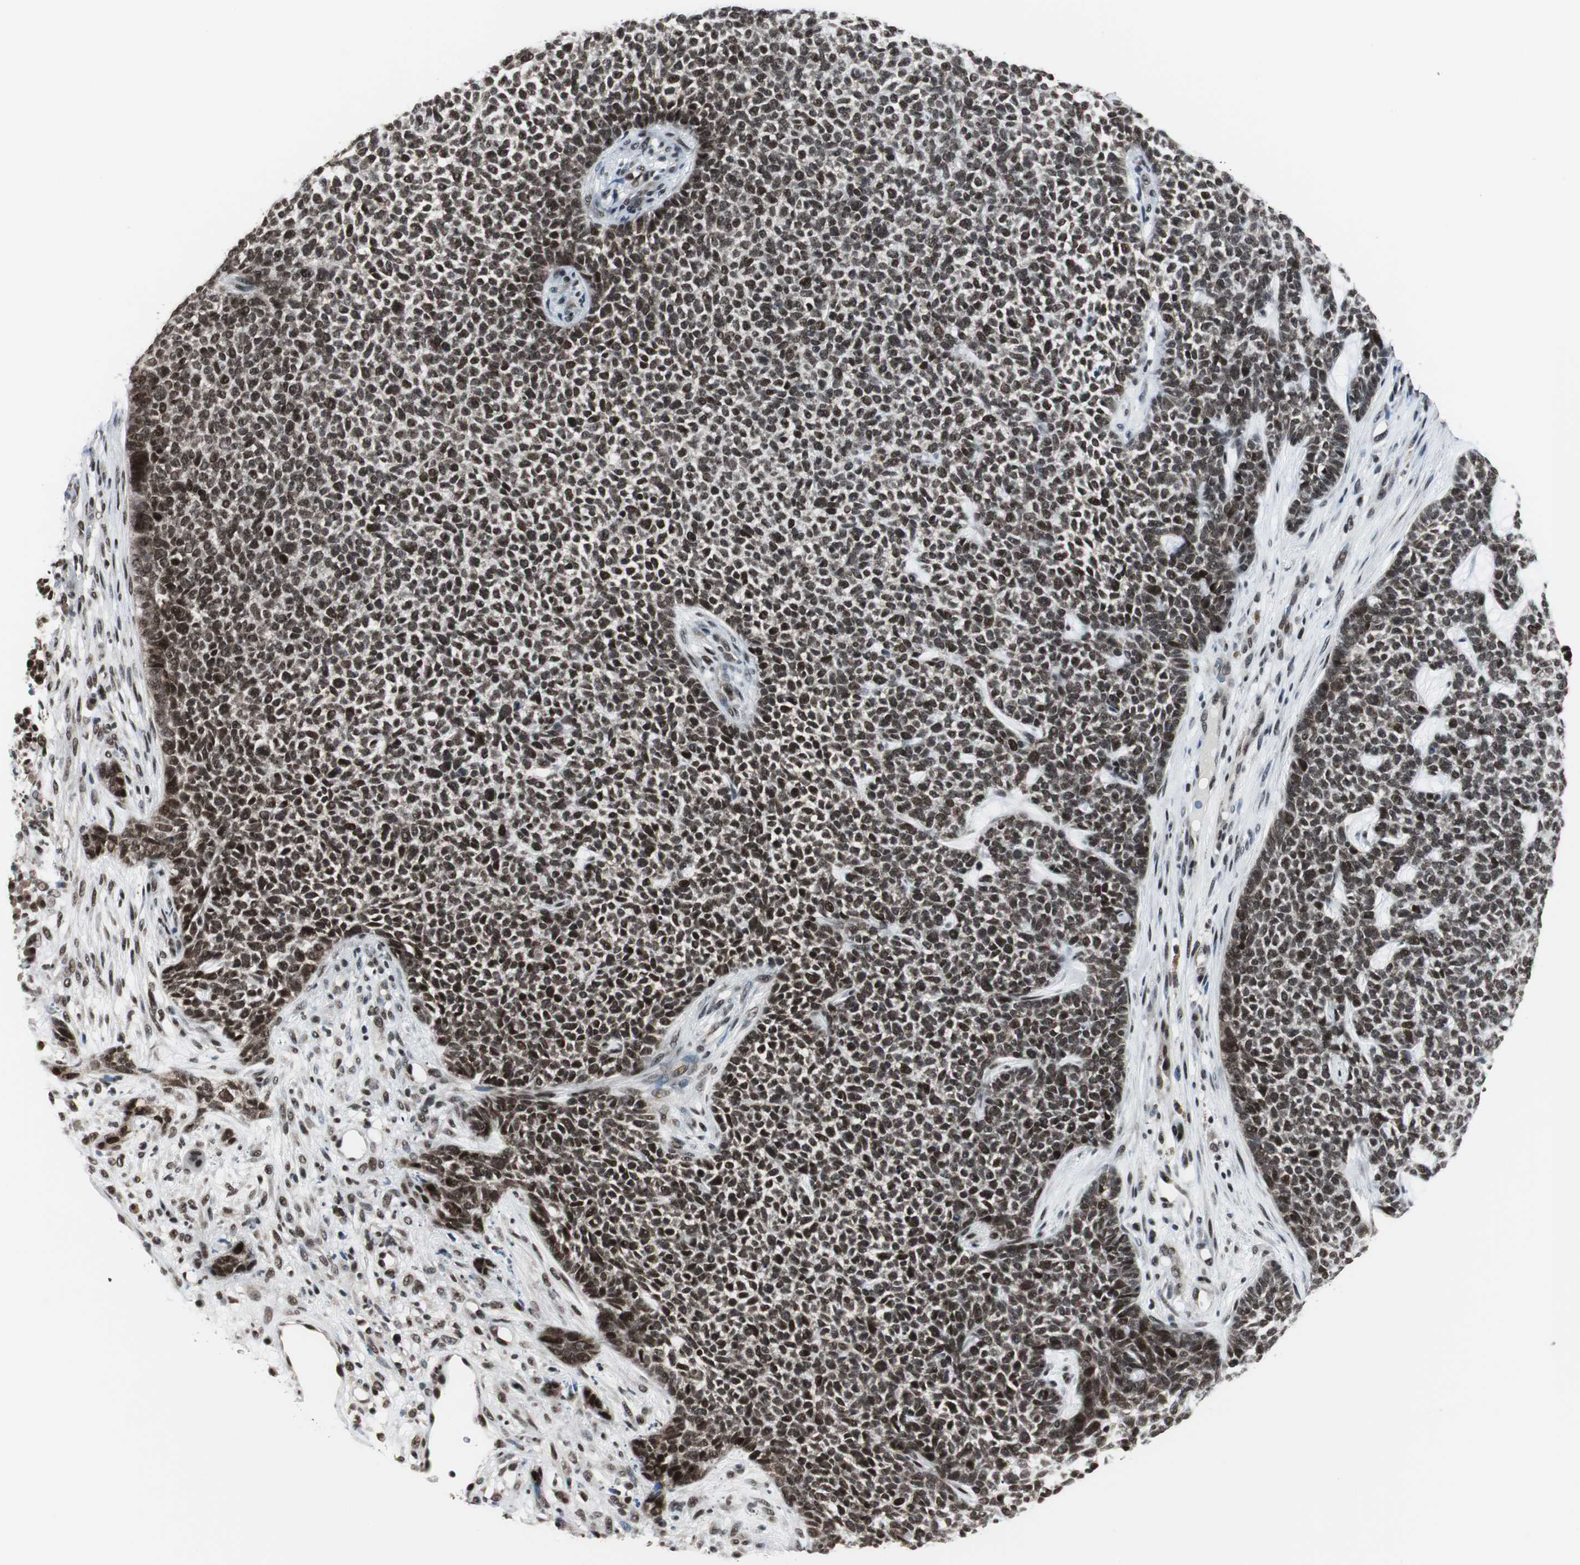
{"staining": {"intensity": "strong", "quantity": ">75%", "location": "nuclear"}, "tissue": "skin cancer", "cell_type": "Tumor cells", "image_type": "cancer", "snomed": [{"axis": "morphology", "description": "Basal cell carcinoma"}, {"axis": "topography", "description": "Skin"}], "caption": "An image showing strong nuclear positivity in approximately >75% of tumor cells in skin cancer, as visualized by brown immunohistochemical staining.", "gene": "CDK9", "patient": {"sex": "female", "age": 84}}